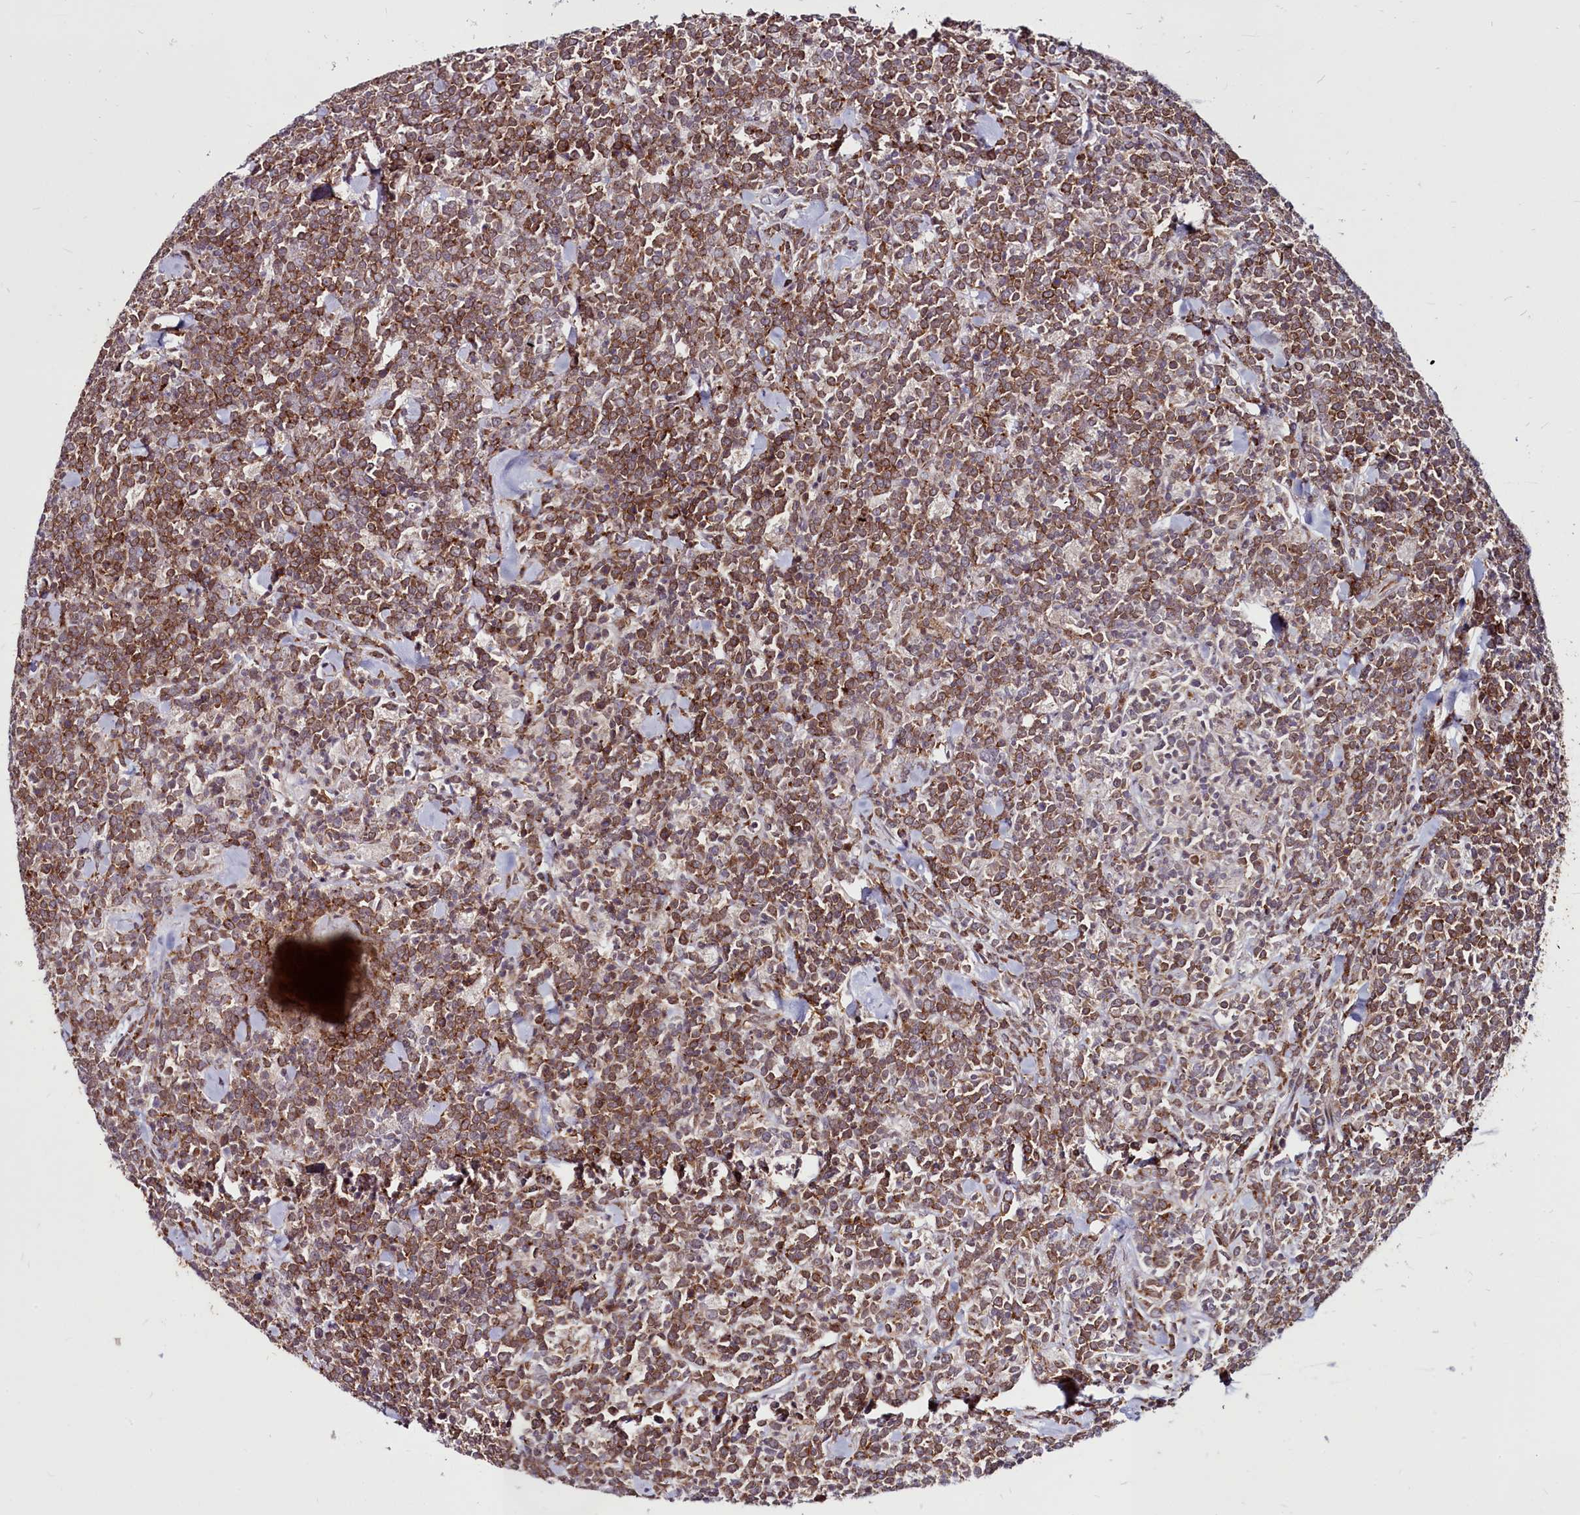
{"staining": {"intensity": "moderate", "quantity": ">75%", "location": "cytoplasmic/membranous,nuclear"}, "tissue": "lymphoma", "cell_type": "Tumor cells", "image_type": "cancer", "snomed": [{"axis": "morphology", "description": "Malignant lymphoma, non-Hodgkin's type, High grade"}, {"axis": "topography", "description": "Small intestine"}], "caption": "High-grade malignant lymphoma, non-Hodgkin's type tissue demonstrates moderate cytoplasmic/membranous and nuclear expression in approximately >75% of tumor cells The staining was performed using DAB to visualize the protein expression in brown, while the nuclei were stained in blue with hematoxylin (Magnification: 20x).", "gene": "CLK3", "patient": {"sex": "male", "age": 8}}